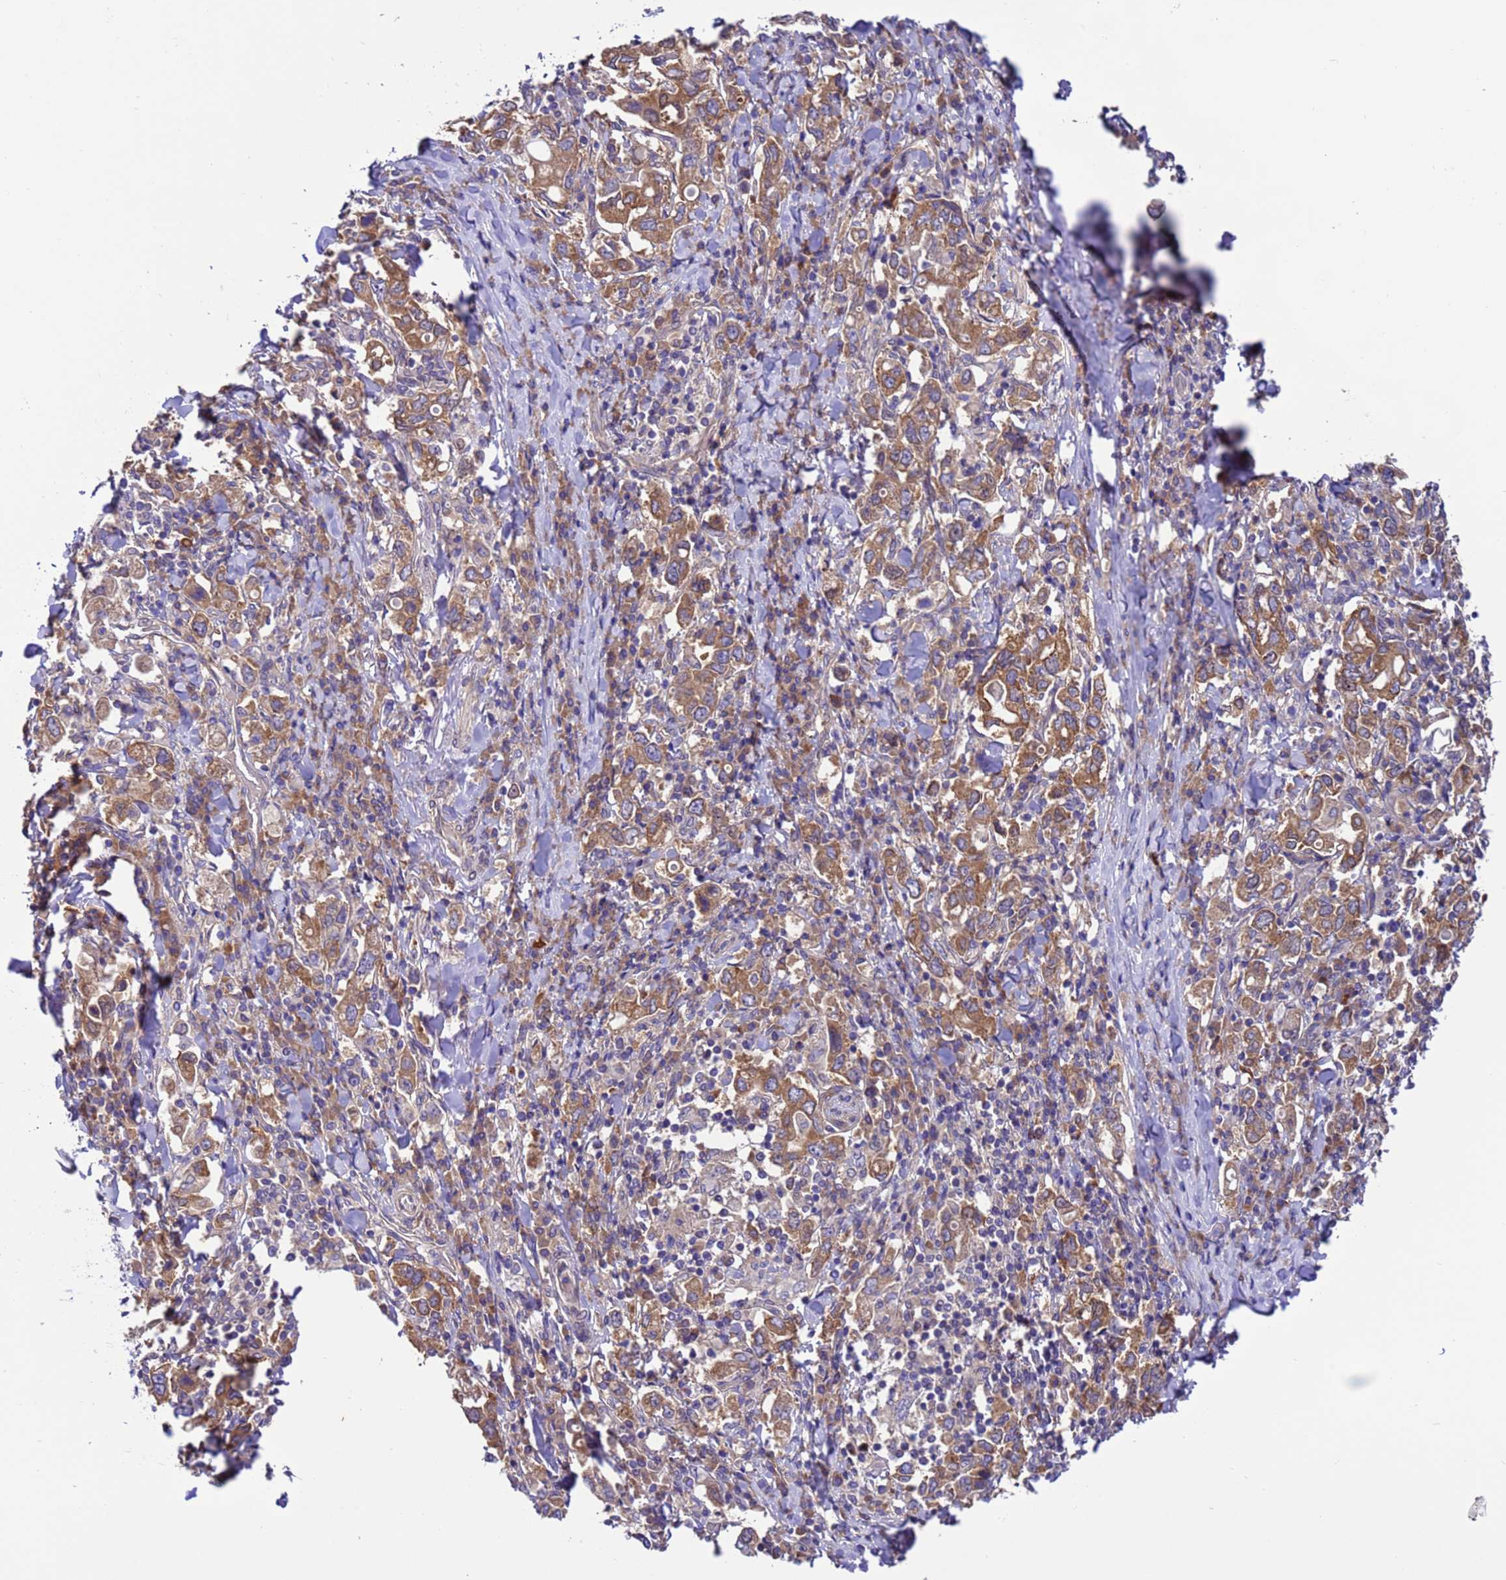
{"staining": {"intensity": "moderate", "quantity": ">75%", "location": "cytoplasmic/membranous"}, "tissue": "stomach cancer", "cell_type": "Tumor cells", "image_type": "cancer", "snomed": [{"axis": "morphology", "description": "Adenocarcinoma, NOS"}, {"axis": "topography", "description": "Stomach, upper"}], "caption": "Tumor cells reveal medium levels of moderate cytoplasmic/membranous expression in approximately >75% of cells in human stomach cancer (adenocarcinoma).", "gene": "ARHGAP12", "patient": {"sex": "male", "age": 62}}